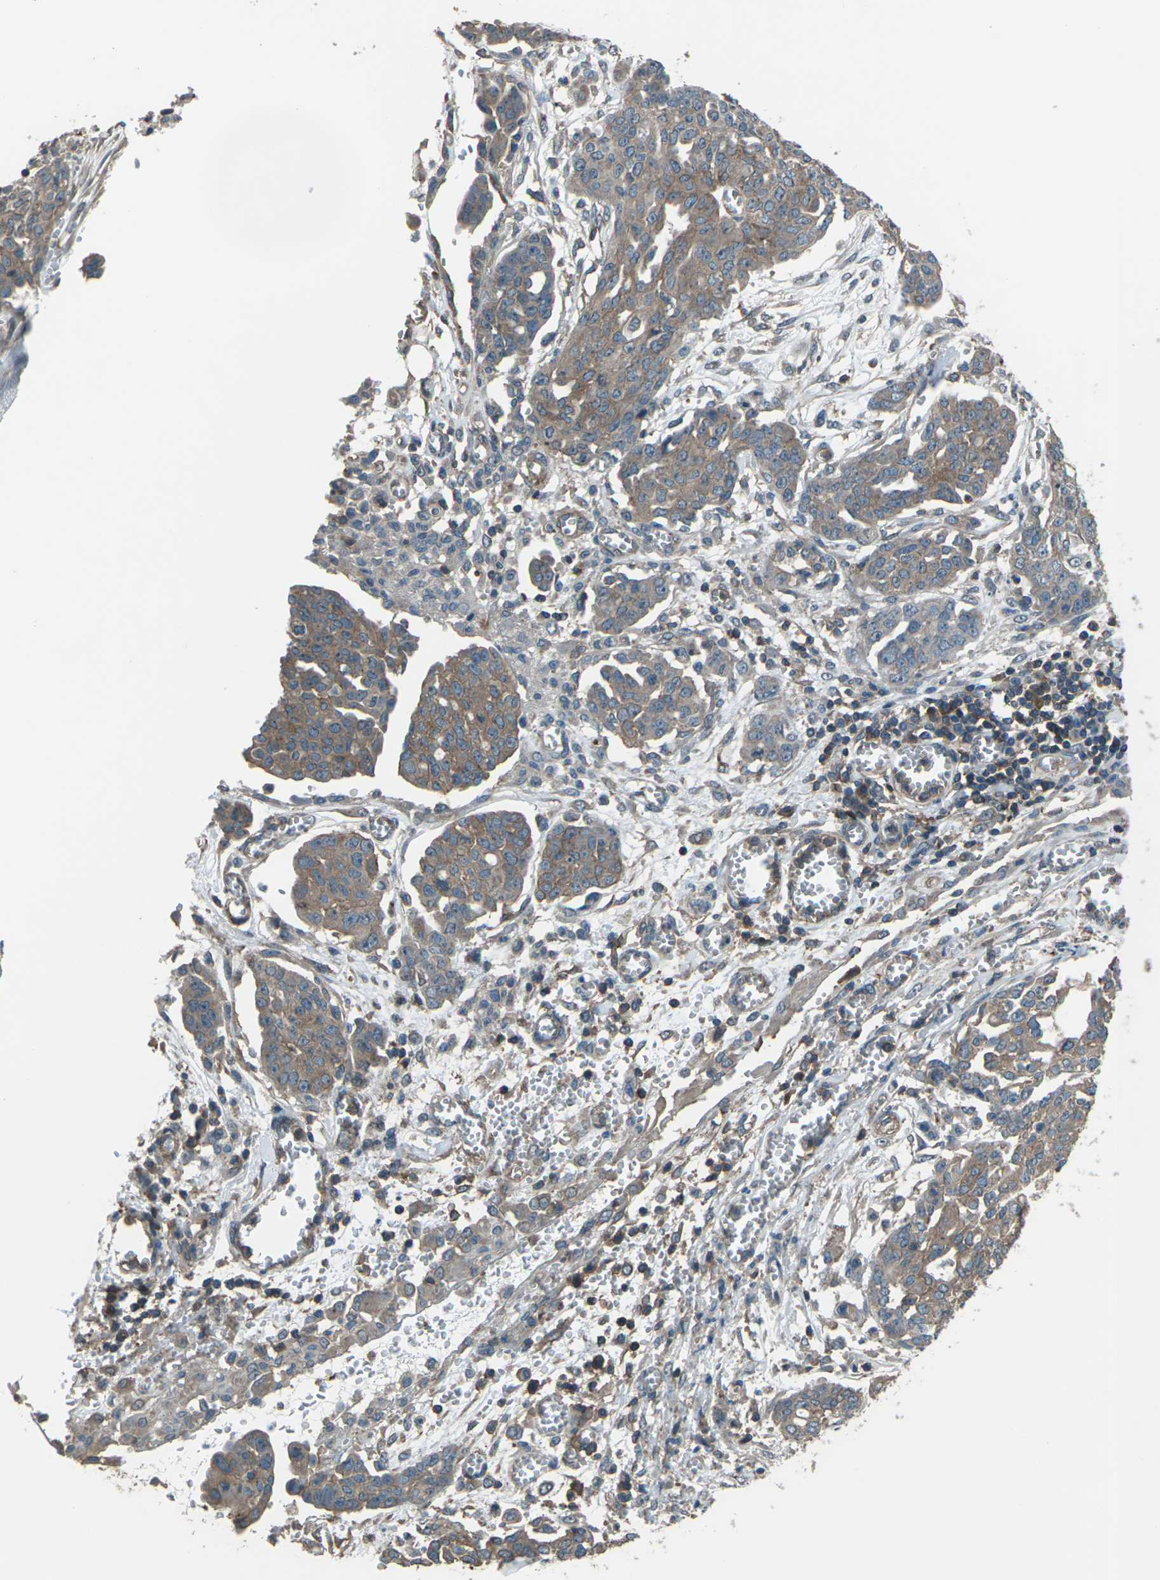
{"staining": {"intensity": "weak", "quantity": ">75%", "location": "cytoplasmic/membranous"}, "tissue": "ovarian cancer", "cell_type": "Tumor cells", "image_type": "cancer", "snomed": [{"axis": "morphology", "description": "Cystadenocarcinoma, serous, NOS"}, {"axis": "topography", "description": "Soft tissue"}, {"axis": "topography", "description": "Ovary"}], "caption": "A low amount of weak cytoplasmic/membranous positivity is seen in about >75% of tumor cells in ovarian cancer tissue.", "gene": "CMTM4", "patient": {"sex": "female", "age": 57}}